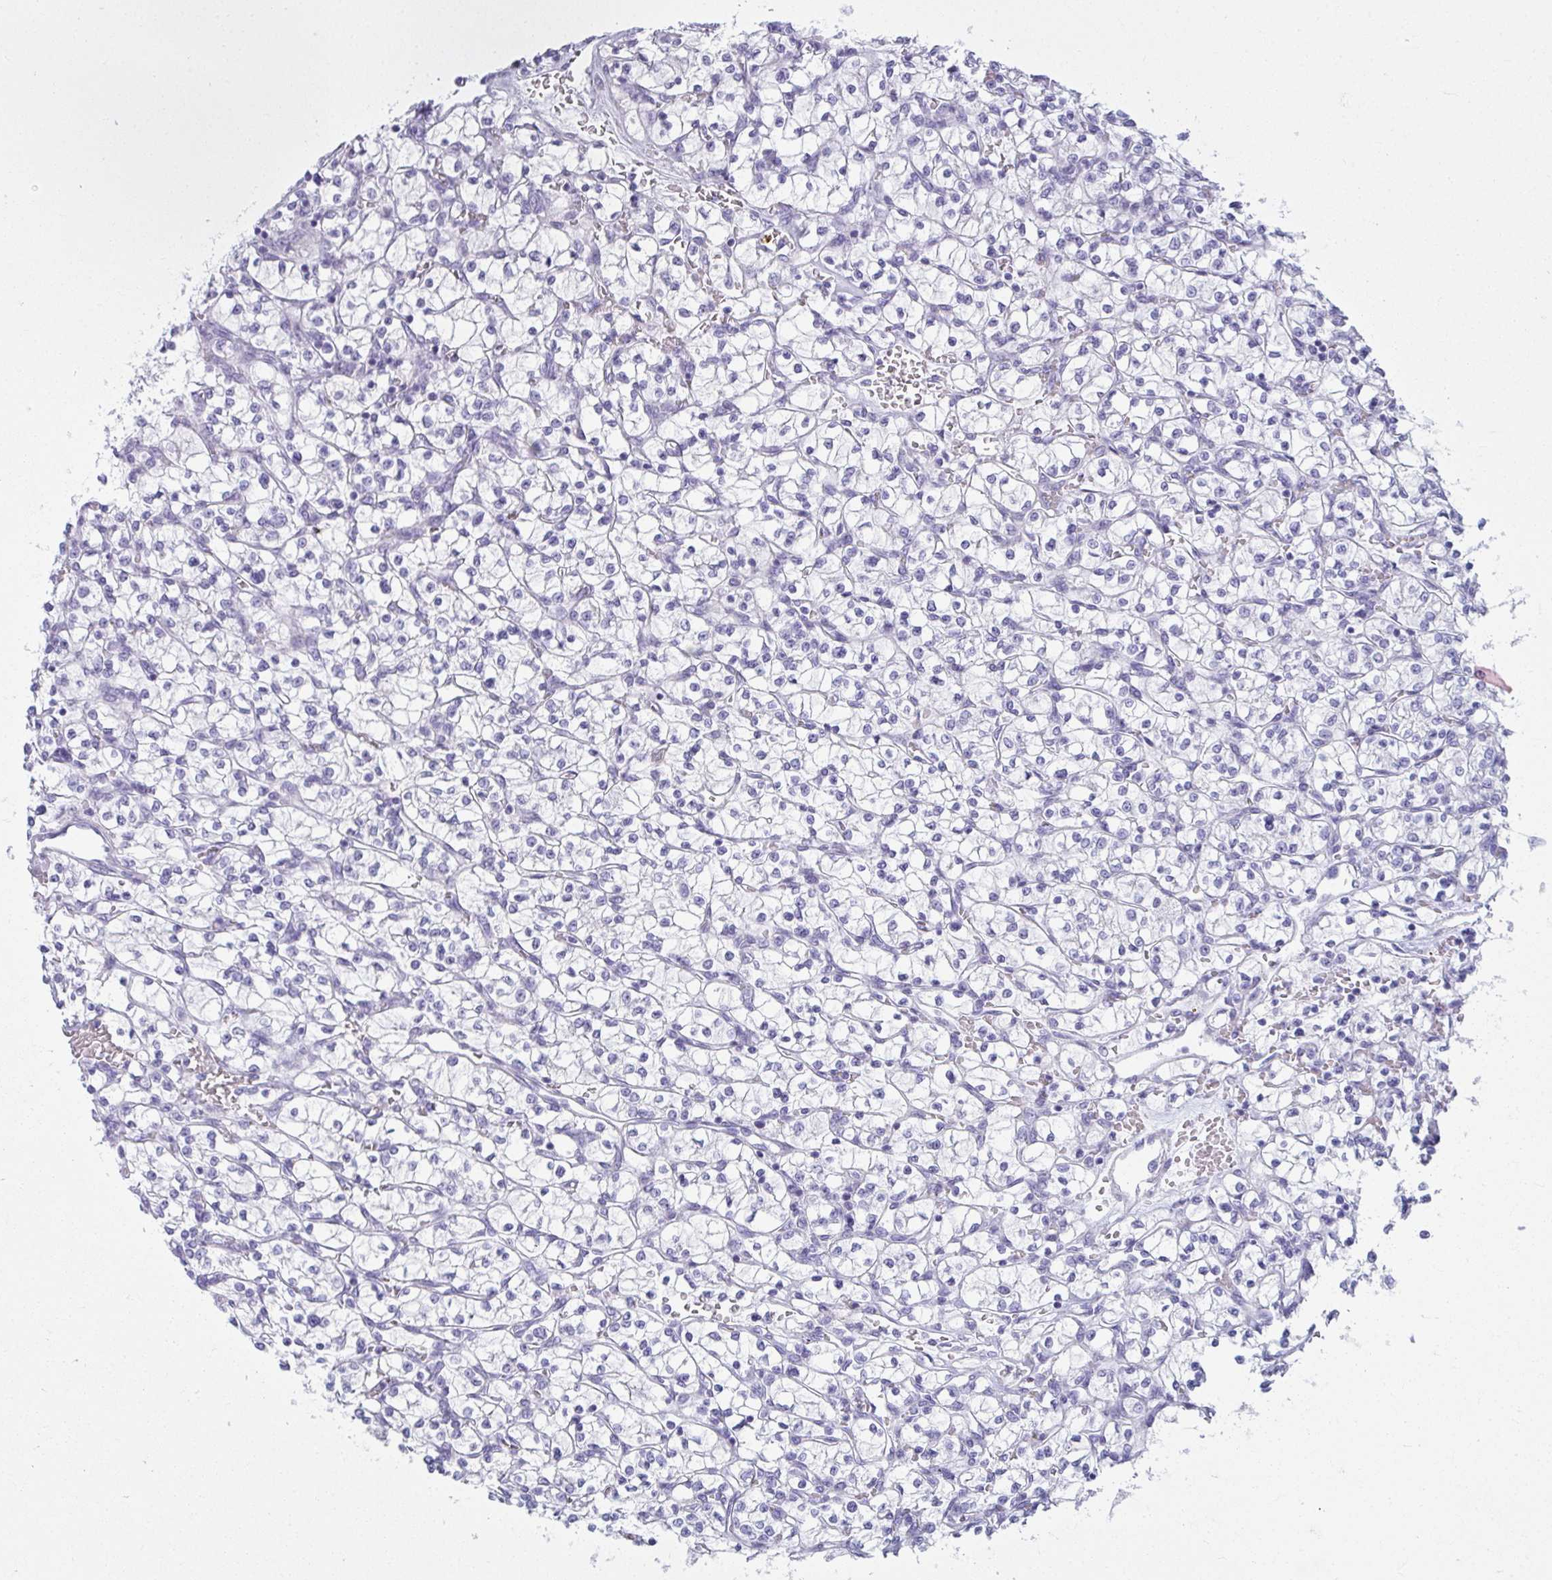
{"staining": {"intensity": "negative", "quantity": "none", "location": "none"}, "tissue": "renal cancer", "cell_type": "Tumor cells", "image_type": "cancer", "snomed": [{"axis": "morphology", "description": "Adenocarcinoma, NOS"}, {"axis": "topography", "description": "Kidney"}], "caption": "An immunohistochemistry photomicrograph of renal cancer is shown. There is no staining in tumor cells of renal cancer.", "gene": "CLGN", "patient": {"sex": "female", "age": 64}}